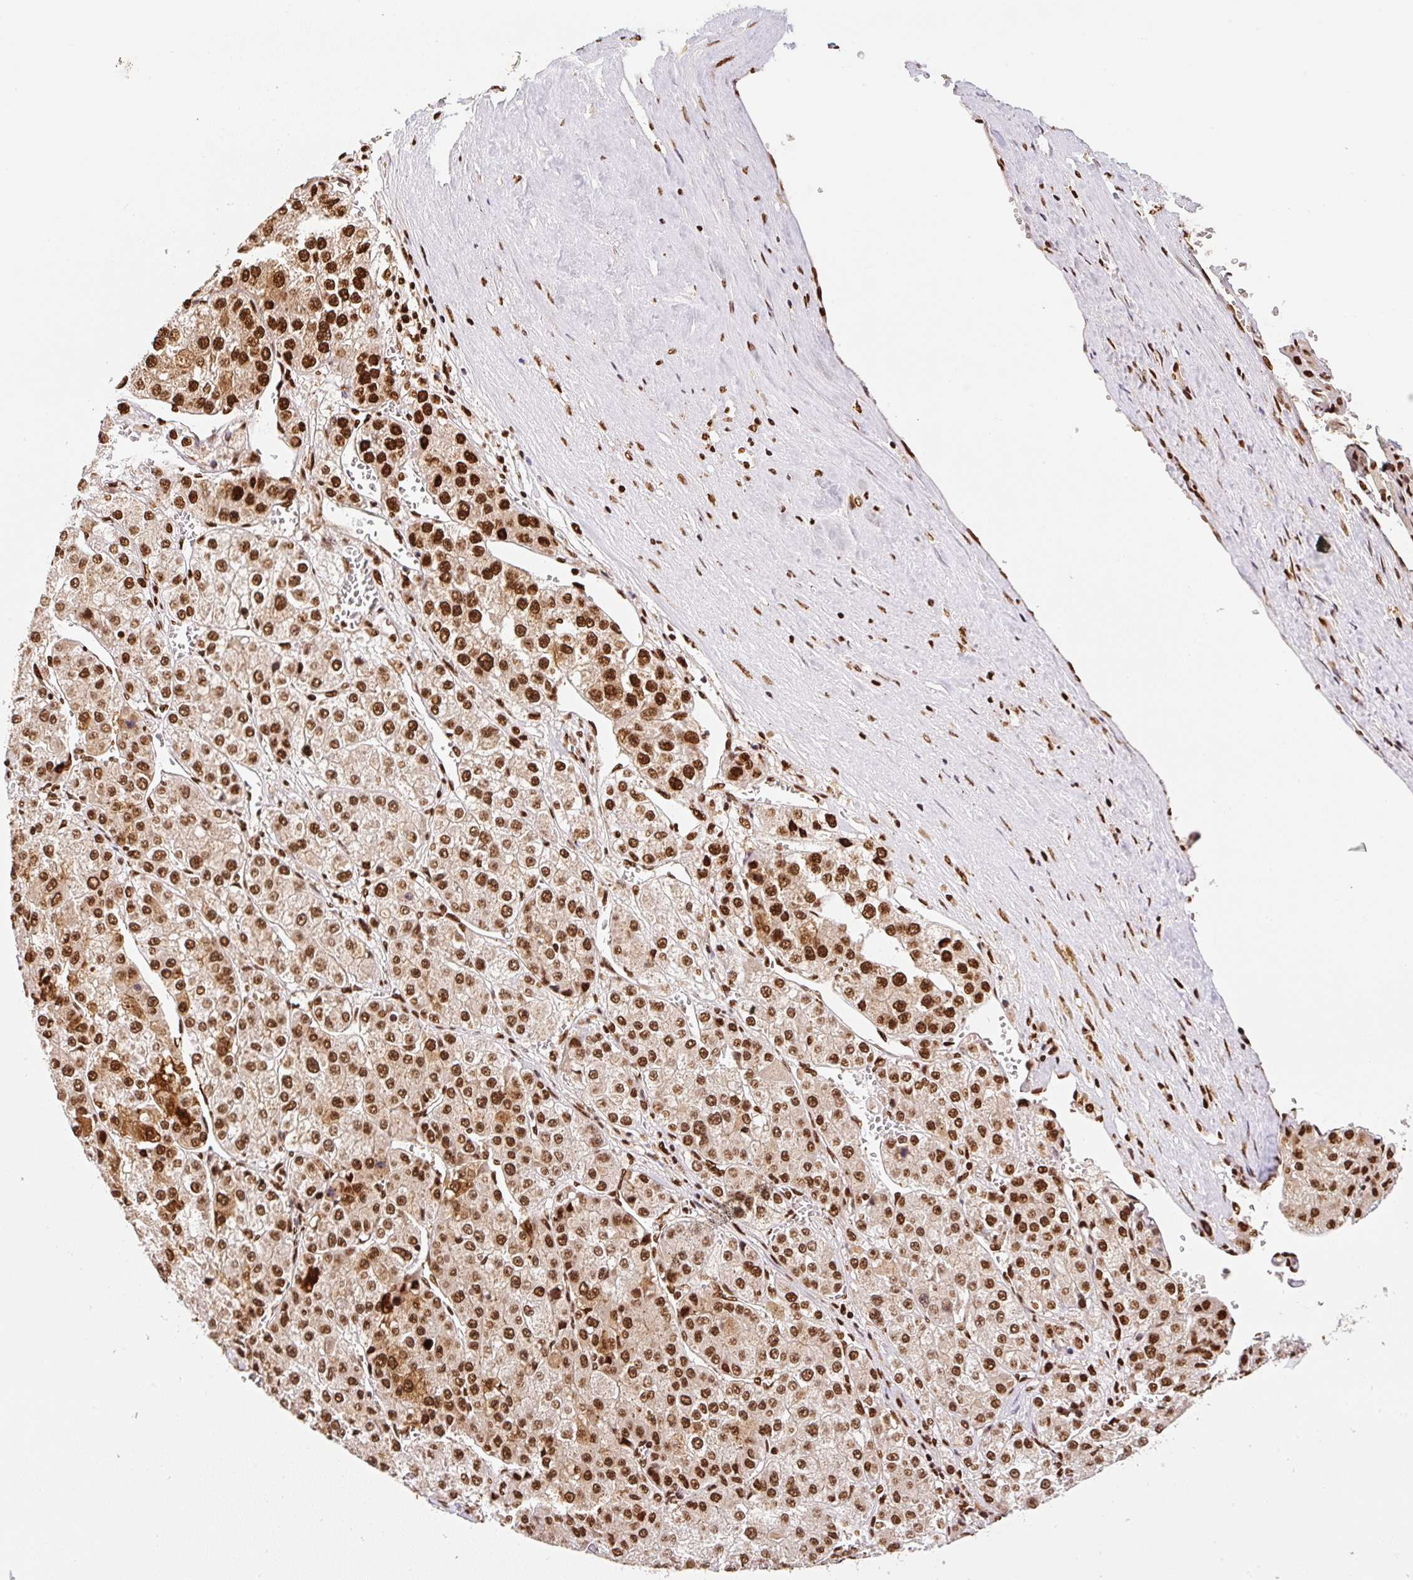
{"staining": {"intensity": "strong", "quantity": ">75%", "location": "cytoplasmic/membranous,nuclear"}, "tissue": "liver cancer", "cell_type": "Tumor cells", "image_type": "cancer", "snomed": [{"axis": "morphology", "description": "Carcinoma, Hepatocellular, NOS"}, {"axis": "topography", "description": "Liver"}], "caption": "Approximately >75% of tumor cells in human liver cancer demonstrate strong cytoplasmic/membranous and nuclear protein positivity as visualized by brown immunohistochemical staining.", "gene": "GPR139", "patient": {"sex": "female", "age": 73}}